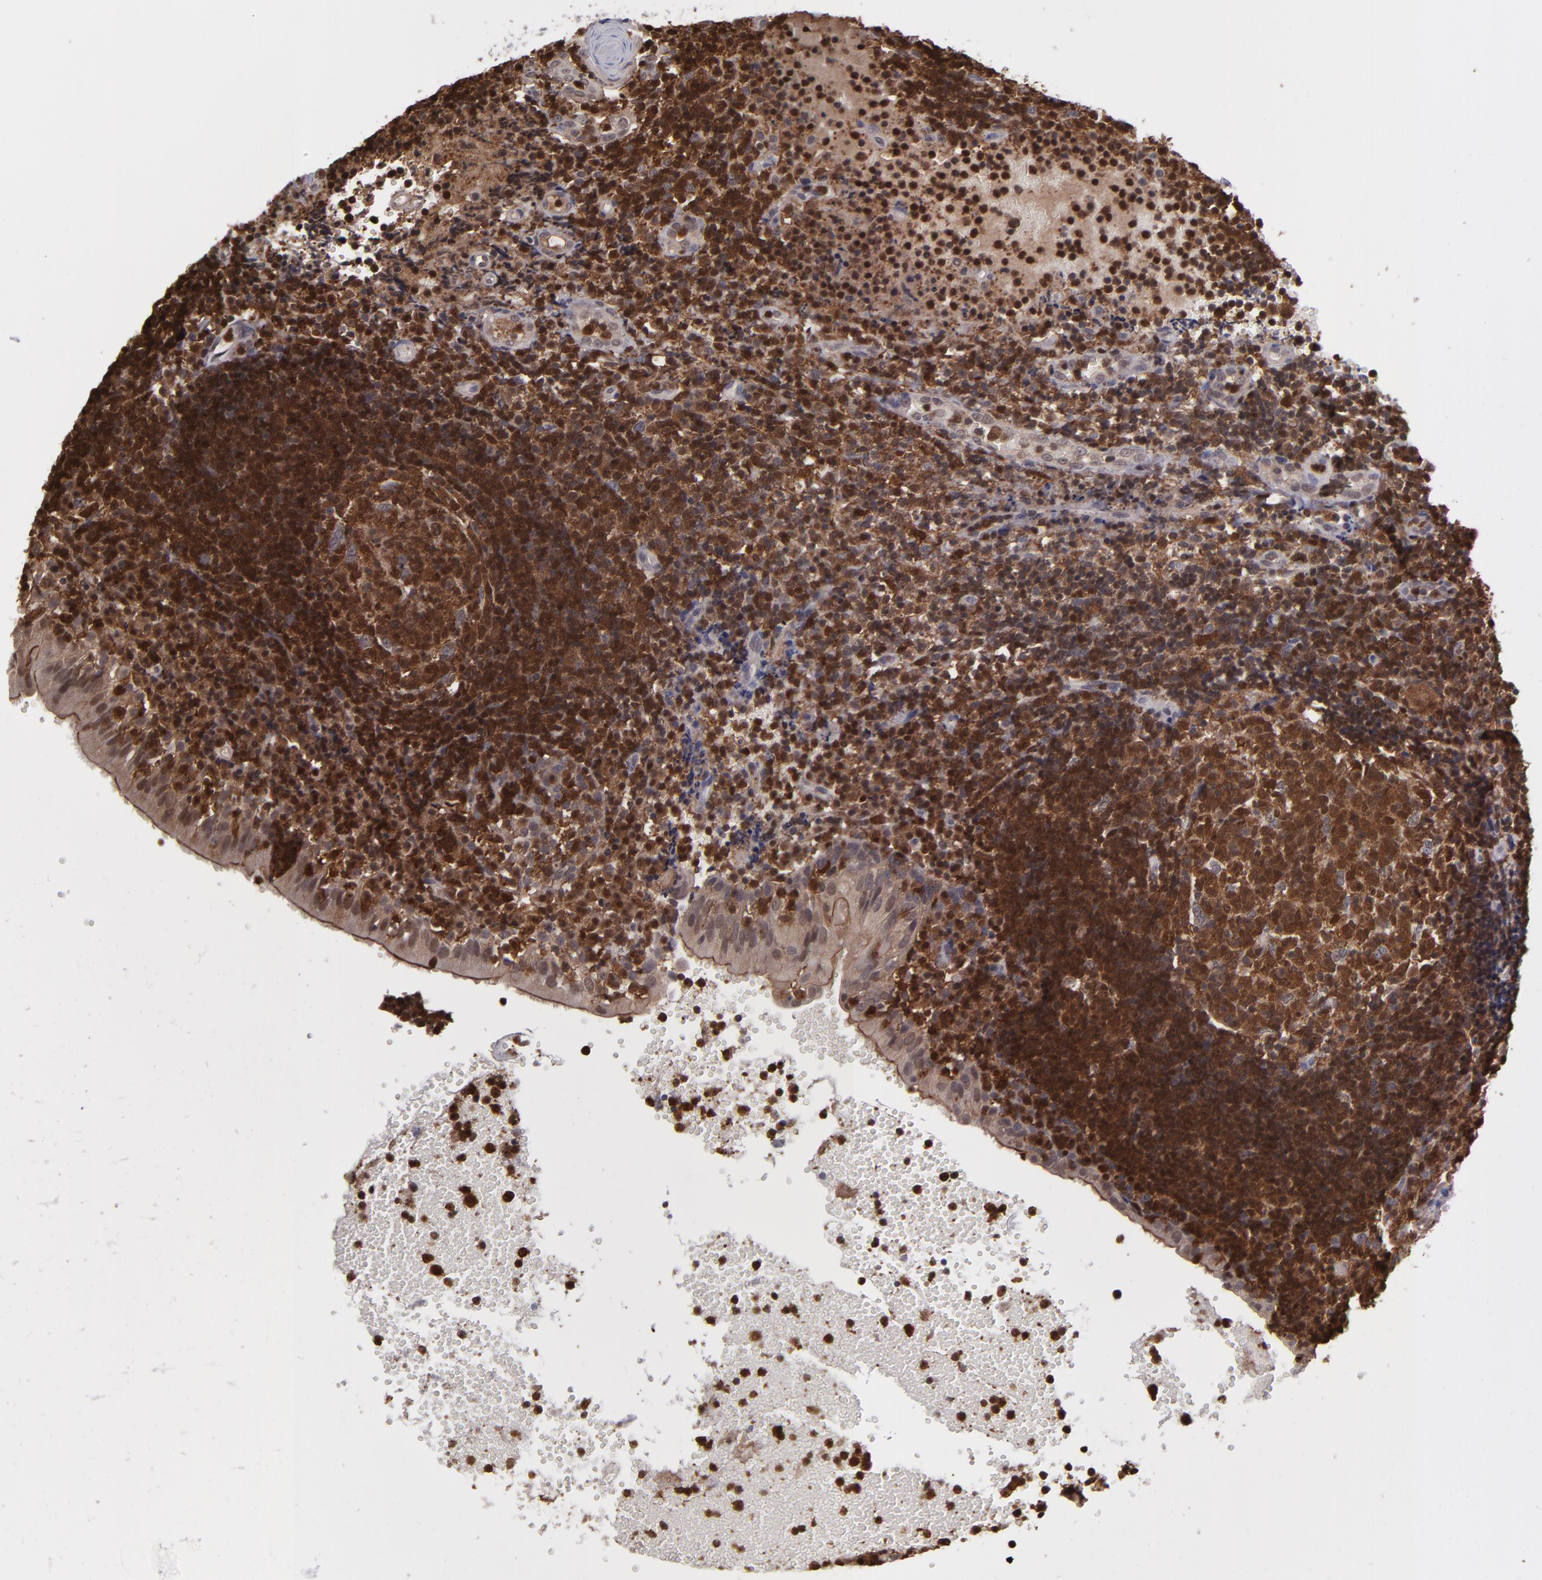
{"staining": {"intensity": "strong", "quantity": ">75%", "location": "cytoplasmic/membranous,nuclear"}, "tissue": "tonsil", "cell_type": "Germinal center cells", "image_type": "normal", "snomed": [{"axis": "morphology", "description": "Normal tissue, NOS"}, {"axis": "topography", "description": "Tonsil"}], "caption": "A brown stain labels strong cytoplasmic/membranous,nuclear expression of a protein in germinal center cells of unremarkable human tonsil. Ihc stains the protein in brown and the nuclei are stained blue.", "gene": "GRB2", "patient": {"sex": "female", "age": 40}}